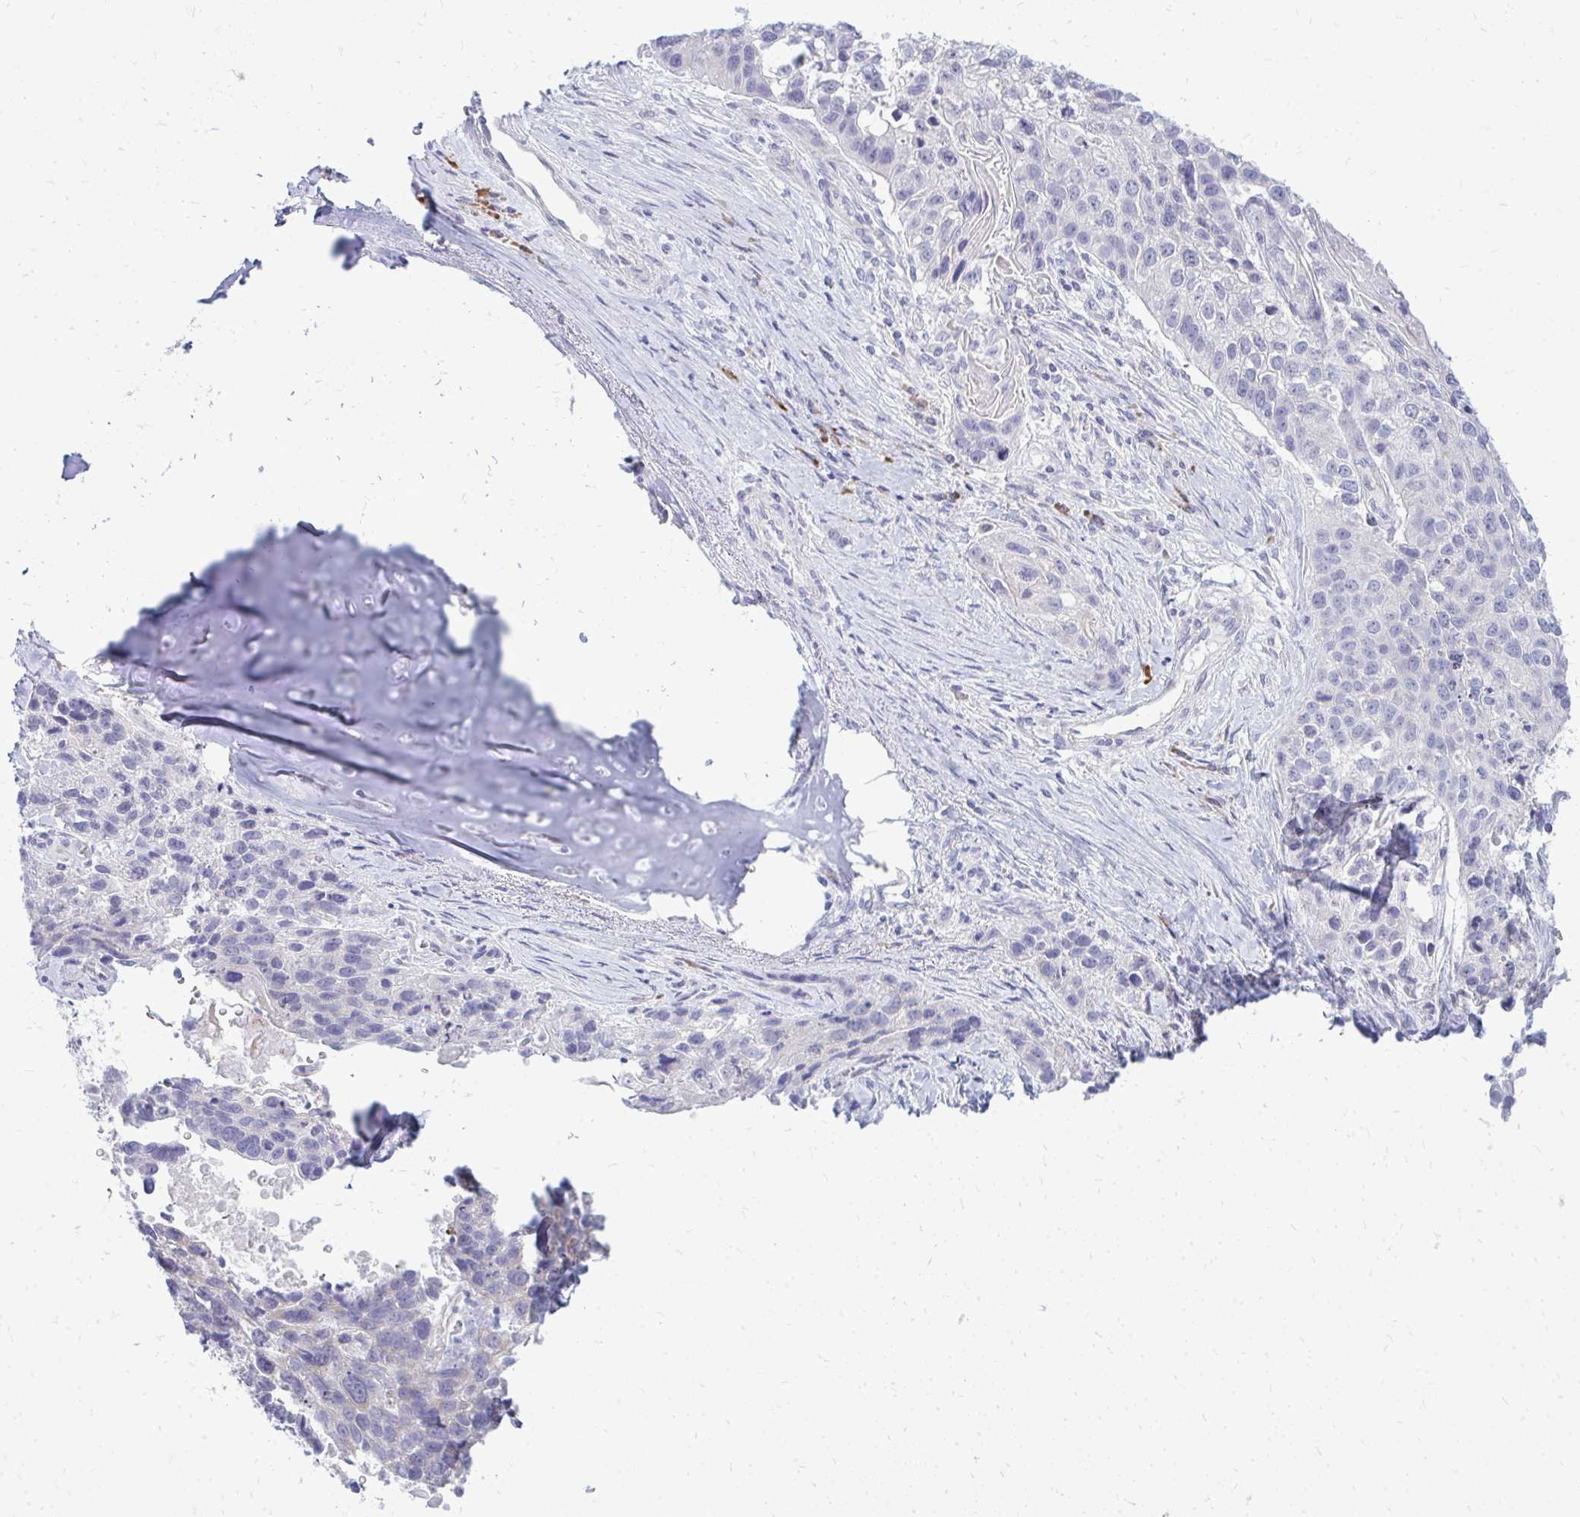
{"staining": {"intensity": "negative", "quantity": "none", "location": "none"}, "tissue": "lung cancer", "cell_type": "Tumor cells", "image_type": "cancer", "snomed": [{"axis": "morphology", "description": "Squamous cell carcinoma, NOS"}, {"axis": "topography", "description": "Lung"}], "caption": "Tumor cells show no significant protein expression in squamous cell carcinoma (lung).", "gene": "TSPEAR", "patient": {"sex": "male", "age": 74}}